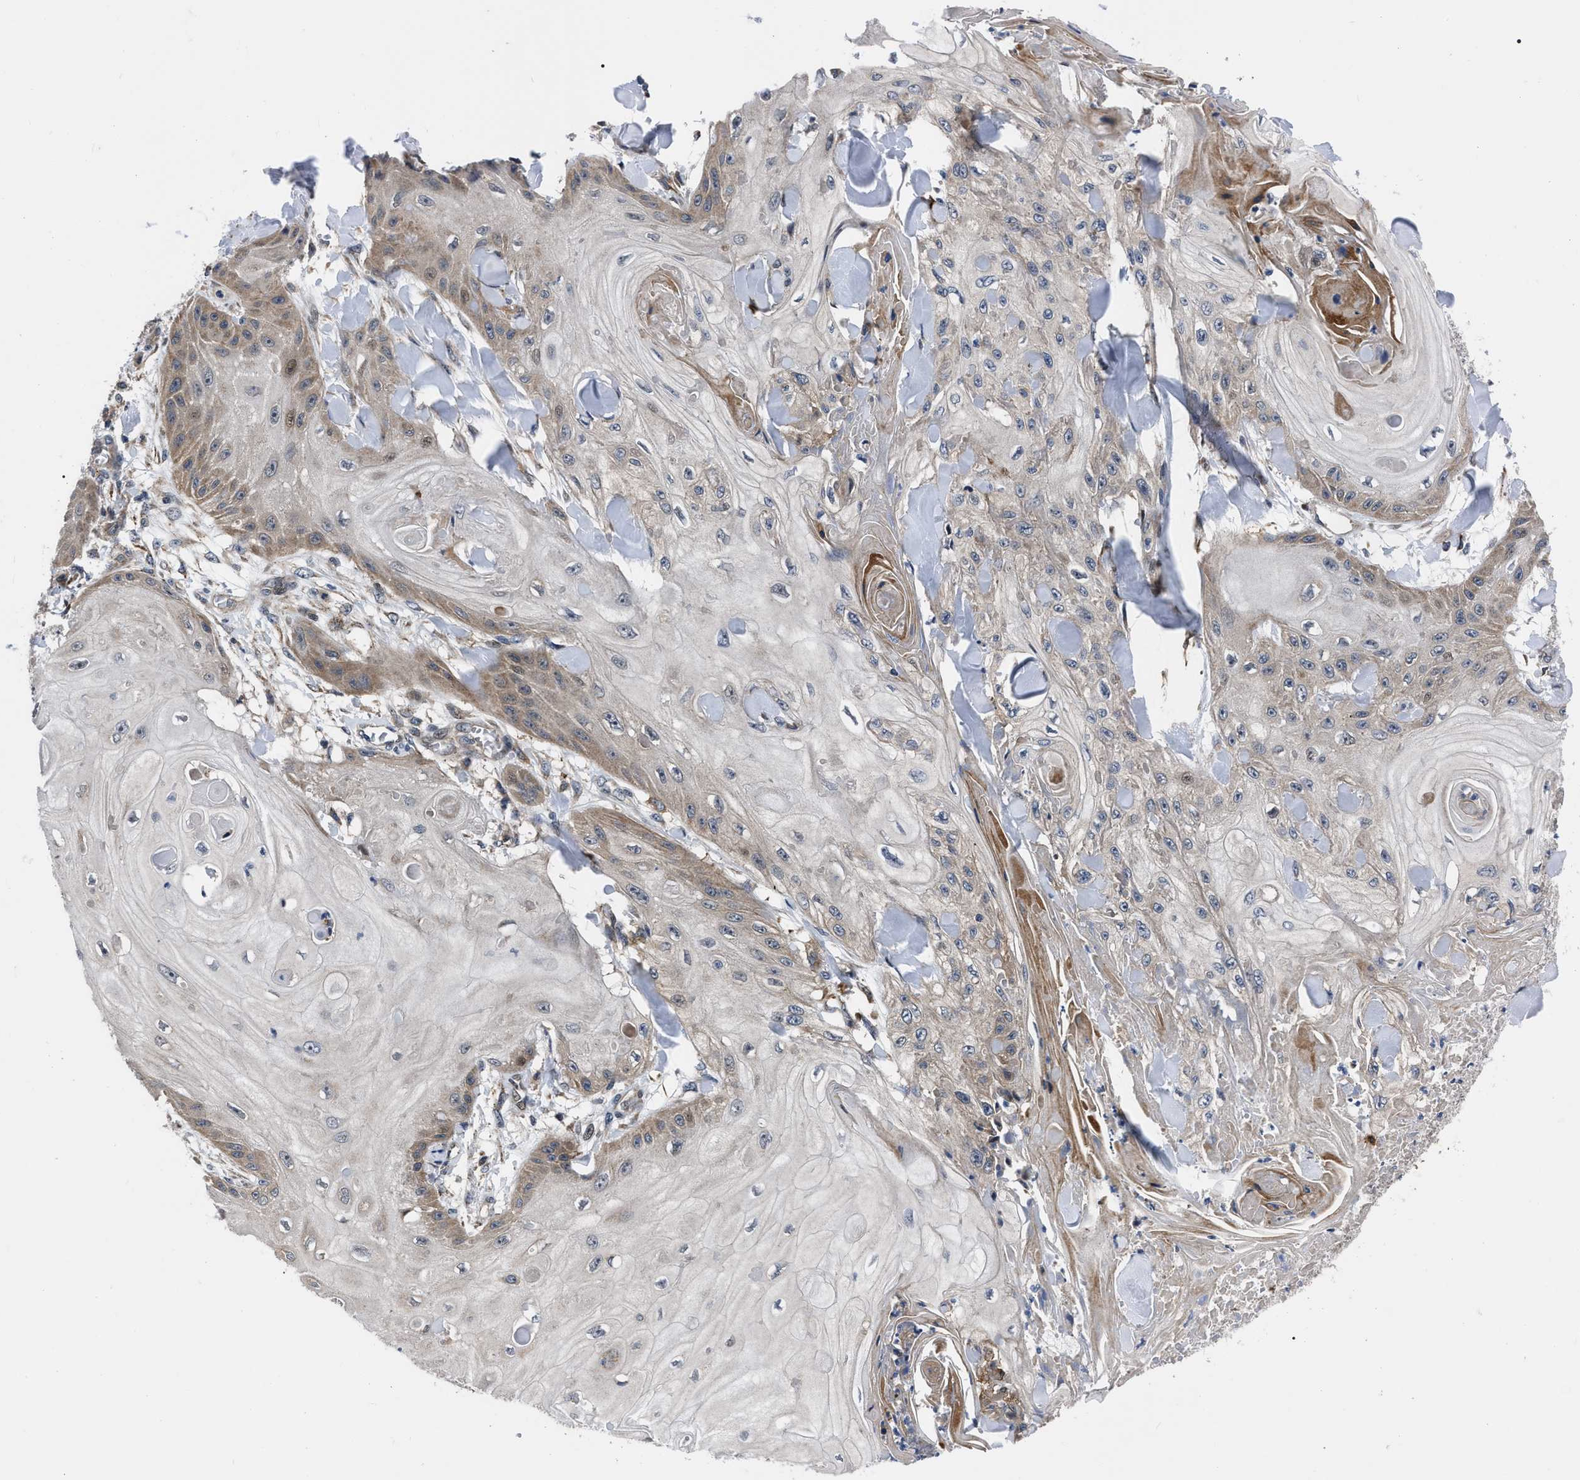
{"staining": {"intensity": "moderate", "quantity": "25%-75%", "location": "cytoplasmic/membranous"}, "tissue": "skin cancer", "cell_type": "Tumor cells", "image_type": "cancer", "snomed": [{"axis": "morphology", "description": "Squamous cell carcinoma, NOS"}, {"axis": "topography", "description": "Skin"}], "caption": "Protein analysis of skin cancer tissue displays moderate cytoplasmic/membranous expression in approximately 25%-75% of tumor cells.", "gene": "PPWD1", "patient": {"sex": "male", "age": 74}}